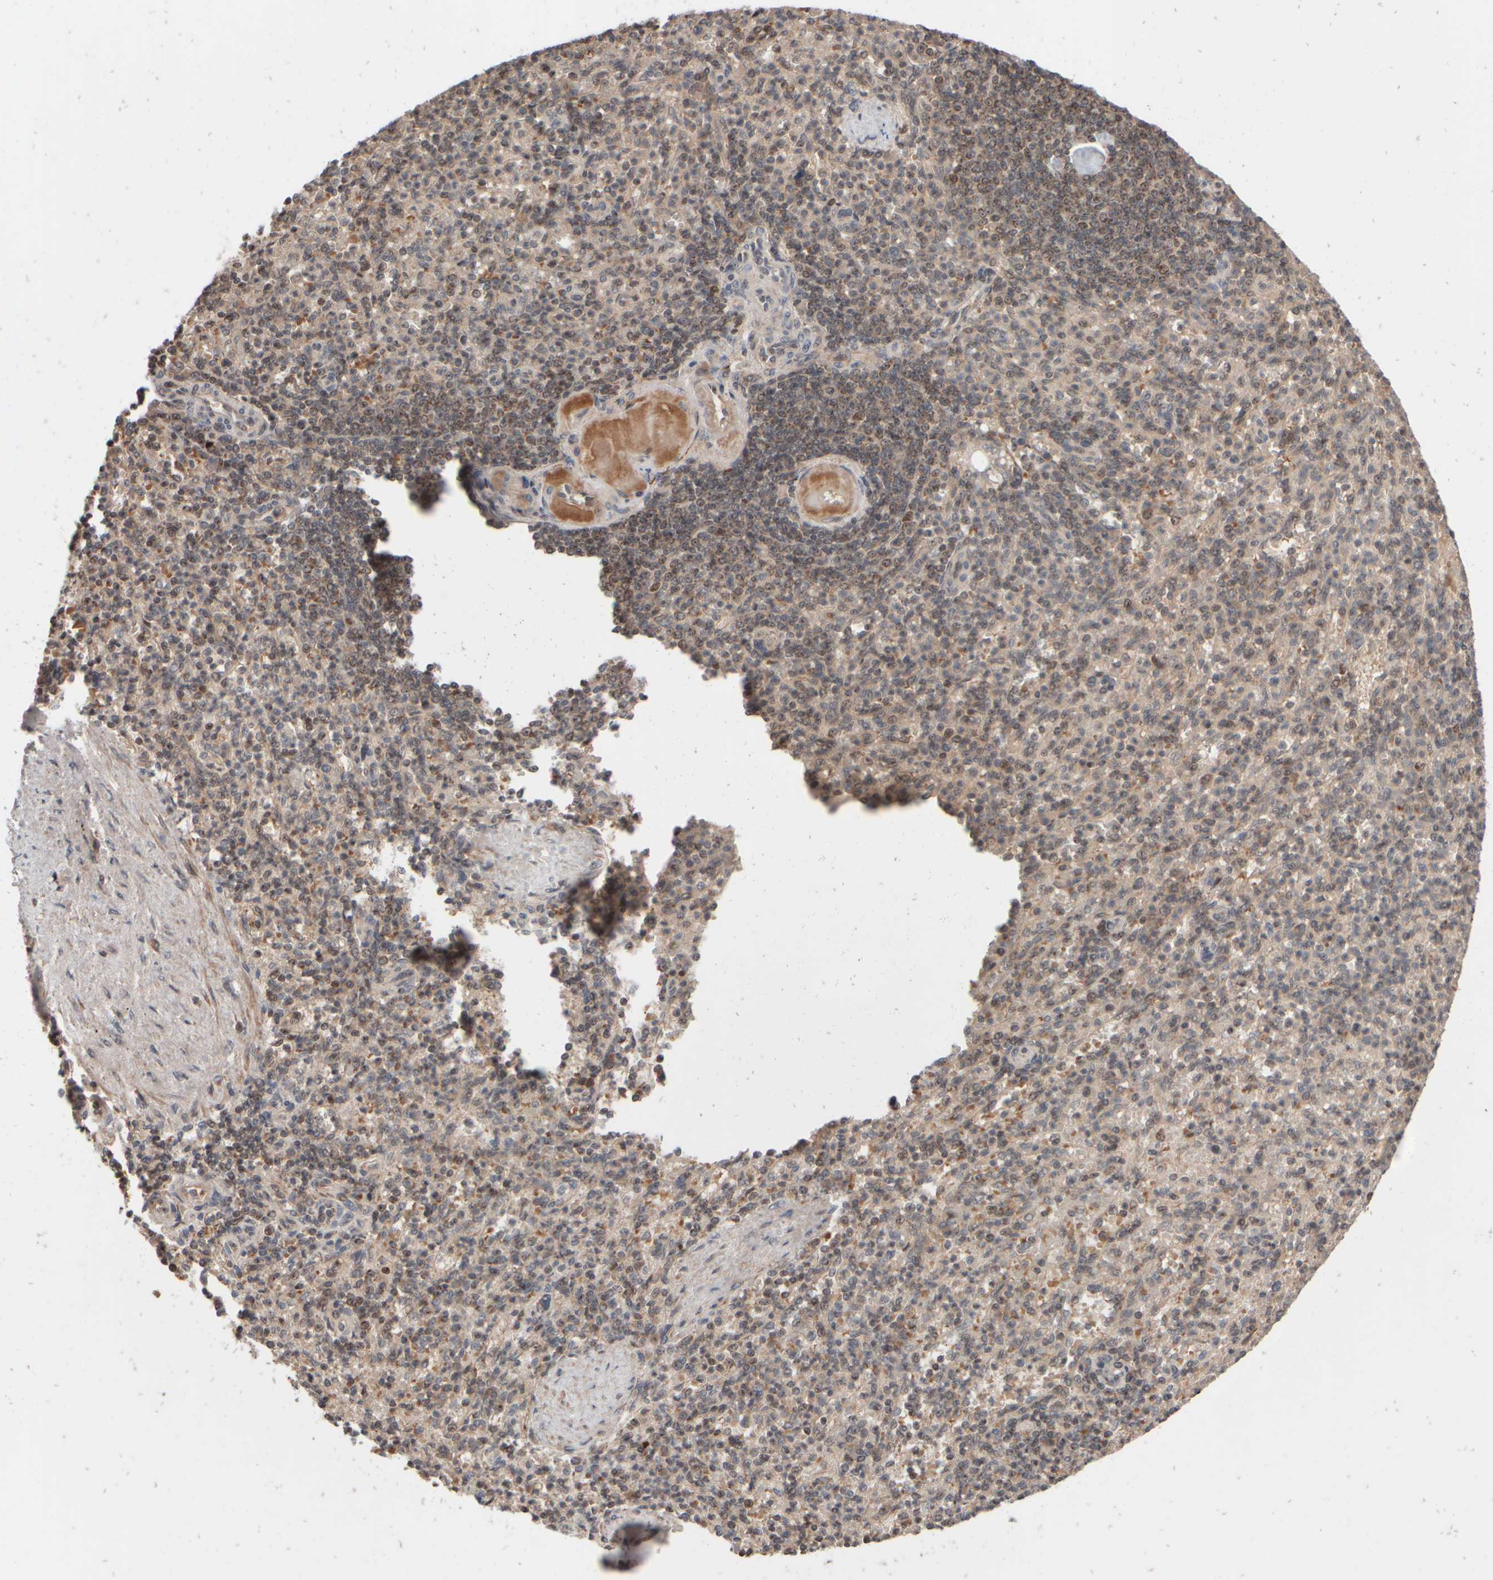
{"staining": {"intensity": "moderate", "quantity": "25%-75%", "location": "cytoplasmic/membranous"}, "tissue": "spleen", "cell_type": "Cells in red pulp", "image_type": "normal", "snomed": [{"axis": "morphology", "description": "Normal tissue, NOS"}, {"axis": "topography", "description": "Spleen"}], "caption": "Immunohistochemical staining of benign spleen shows moderate cytoplasmic/membranous protein positivity in approximately 25%-75% of cells in red pulp.", "gene": "ABHD11", "patient": {"sex": "female", "age": 74}}